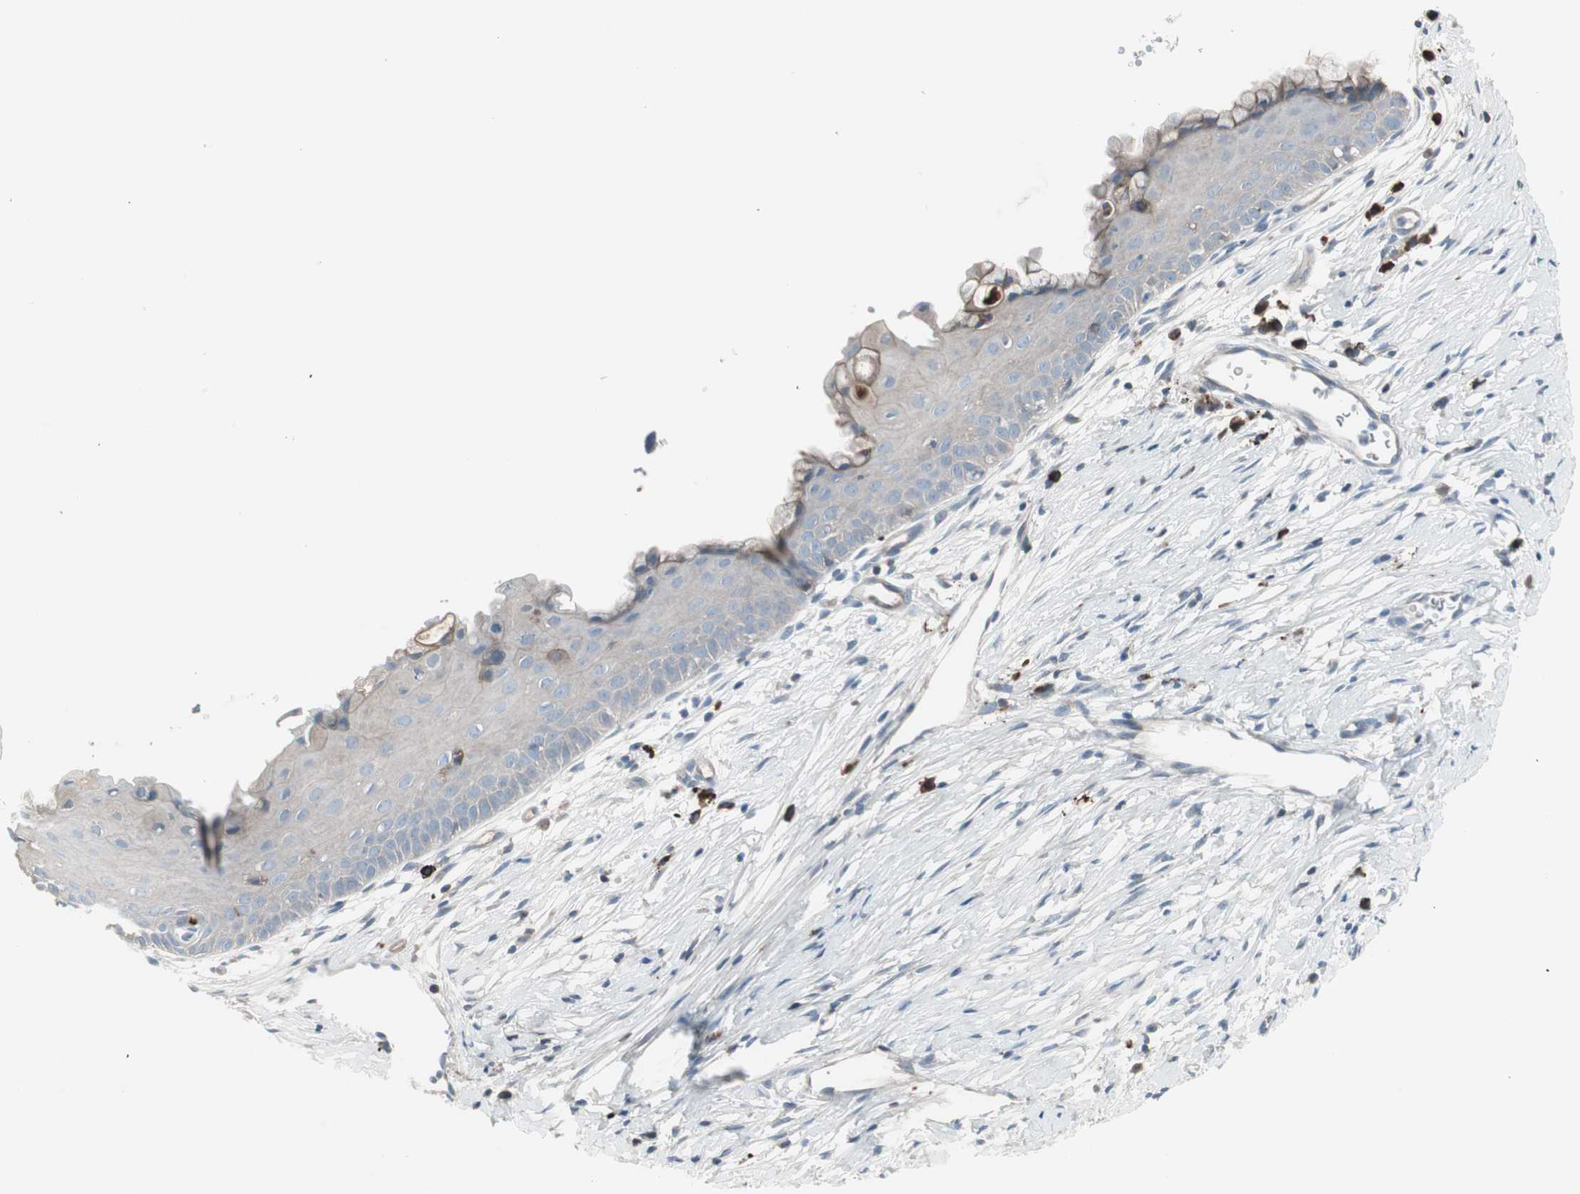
{"staining": {"intensity": "negative", "quantity": "none", "location": "none"}, "tissue": "cervix", "cell_type": "Squamous epithelial cells", "image_type": "normal", "snomed": [{"axis": "morphology", "description": "Normal tissue, NOS"}, {"axis": "topography", "description": "Cervix"}], "caption": "The histopathology image displays no staining of squamous epithelial cells in benign cervix.", "gene": "ZSCAN32", "patient": {"sex": "female", "age": 39}}